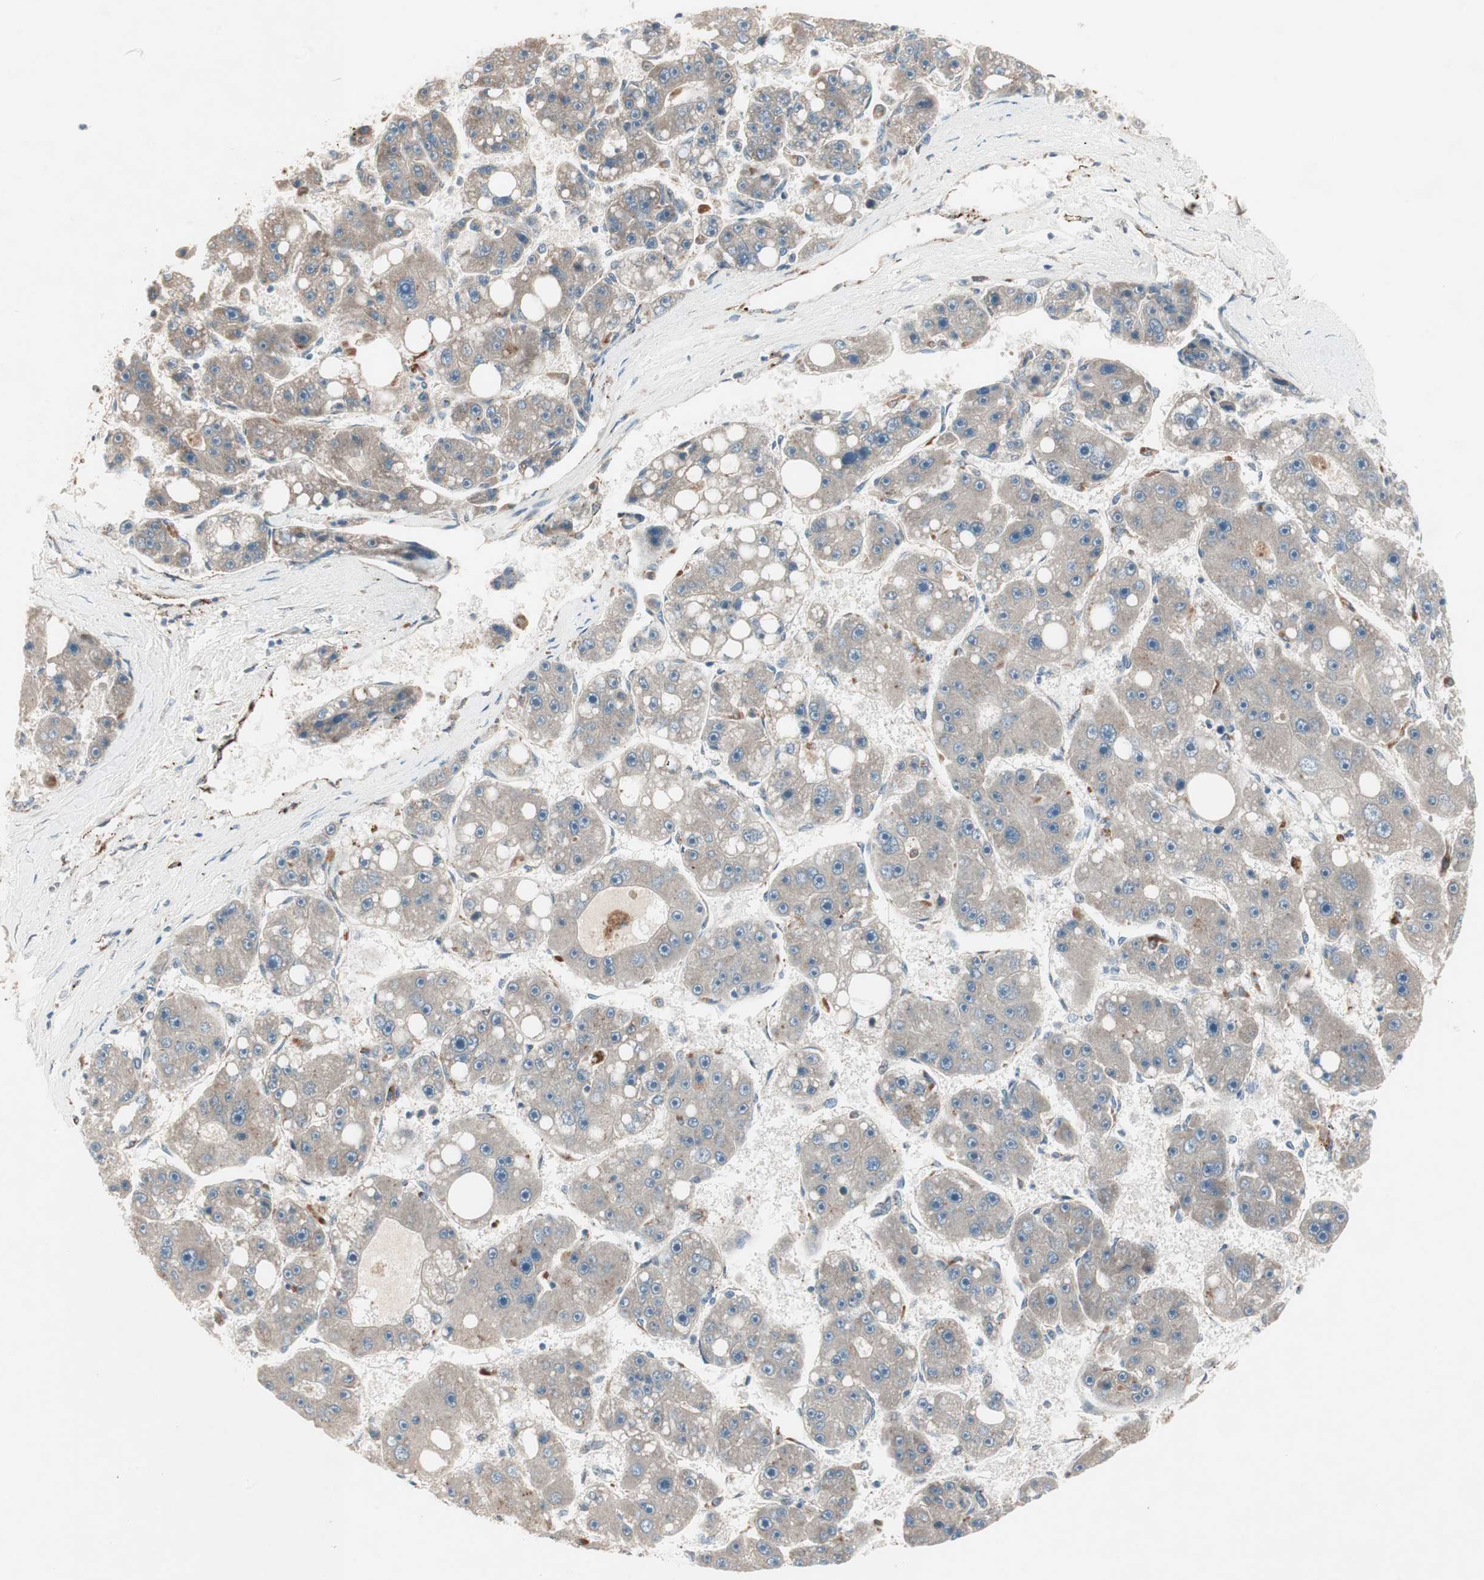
{"staining": {"intensity": "weak", "quantity": "25%-75%", "location": "cytoplasmic/membranous"}, "tissue": "liver cancer", "cell_type": "Tumor cells", "image_type": "cancer", "snomed": [{"axis": "morphology", "description": "Carcinoma, Hepatocellular, NOS"}, {"axis": "topography", "description": "Liver"}], "caption": "Immunohistochemical staining of liver cancer shows low levels of weak cytoplasmic/membranous protein positivity in about 25%-75% of tumor cells. The protein is shown in brown color, while the nuclei are stained blue.", "gene": "FGFR4", "patient": {"sex": "female", "age": 61}}